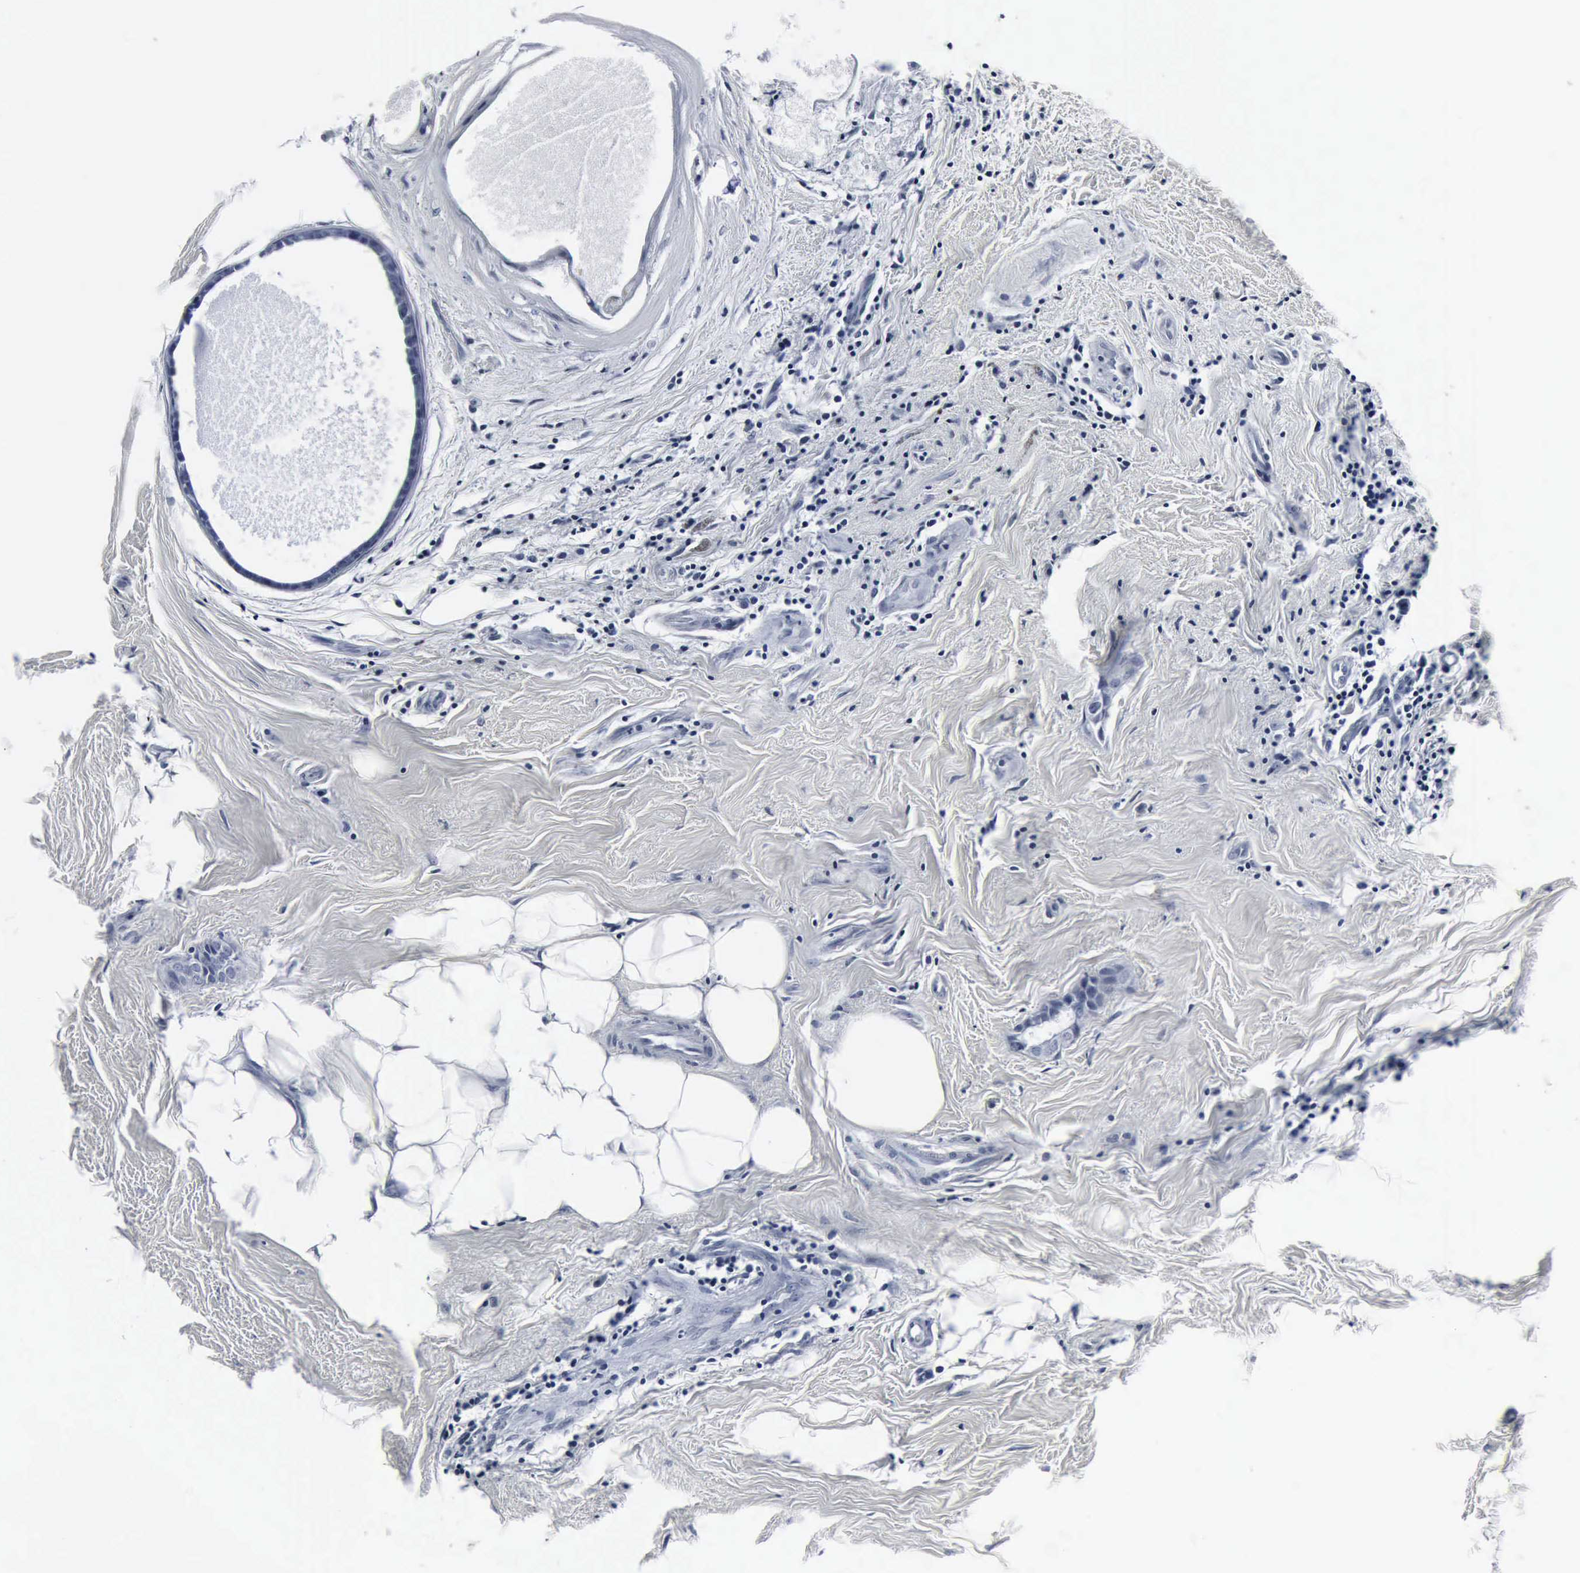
{"staining": {"intensity": "negative", "quantity": "none", "location": "none"}, "tissue": "breast cancer", "cell_type": "Tumor cells", "image_type": "cancer", "snomed": [{"axis": "morphology", "description": "Duct carcinoma"}, {"axis": "topography", "description": "Breast"}], "caption": "Tumor cells show no significant staining in breast infiltrating ductal carcinoma.", "gene": "SNAP25", "patient": {"sex": "female", "age": 54}}